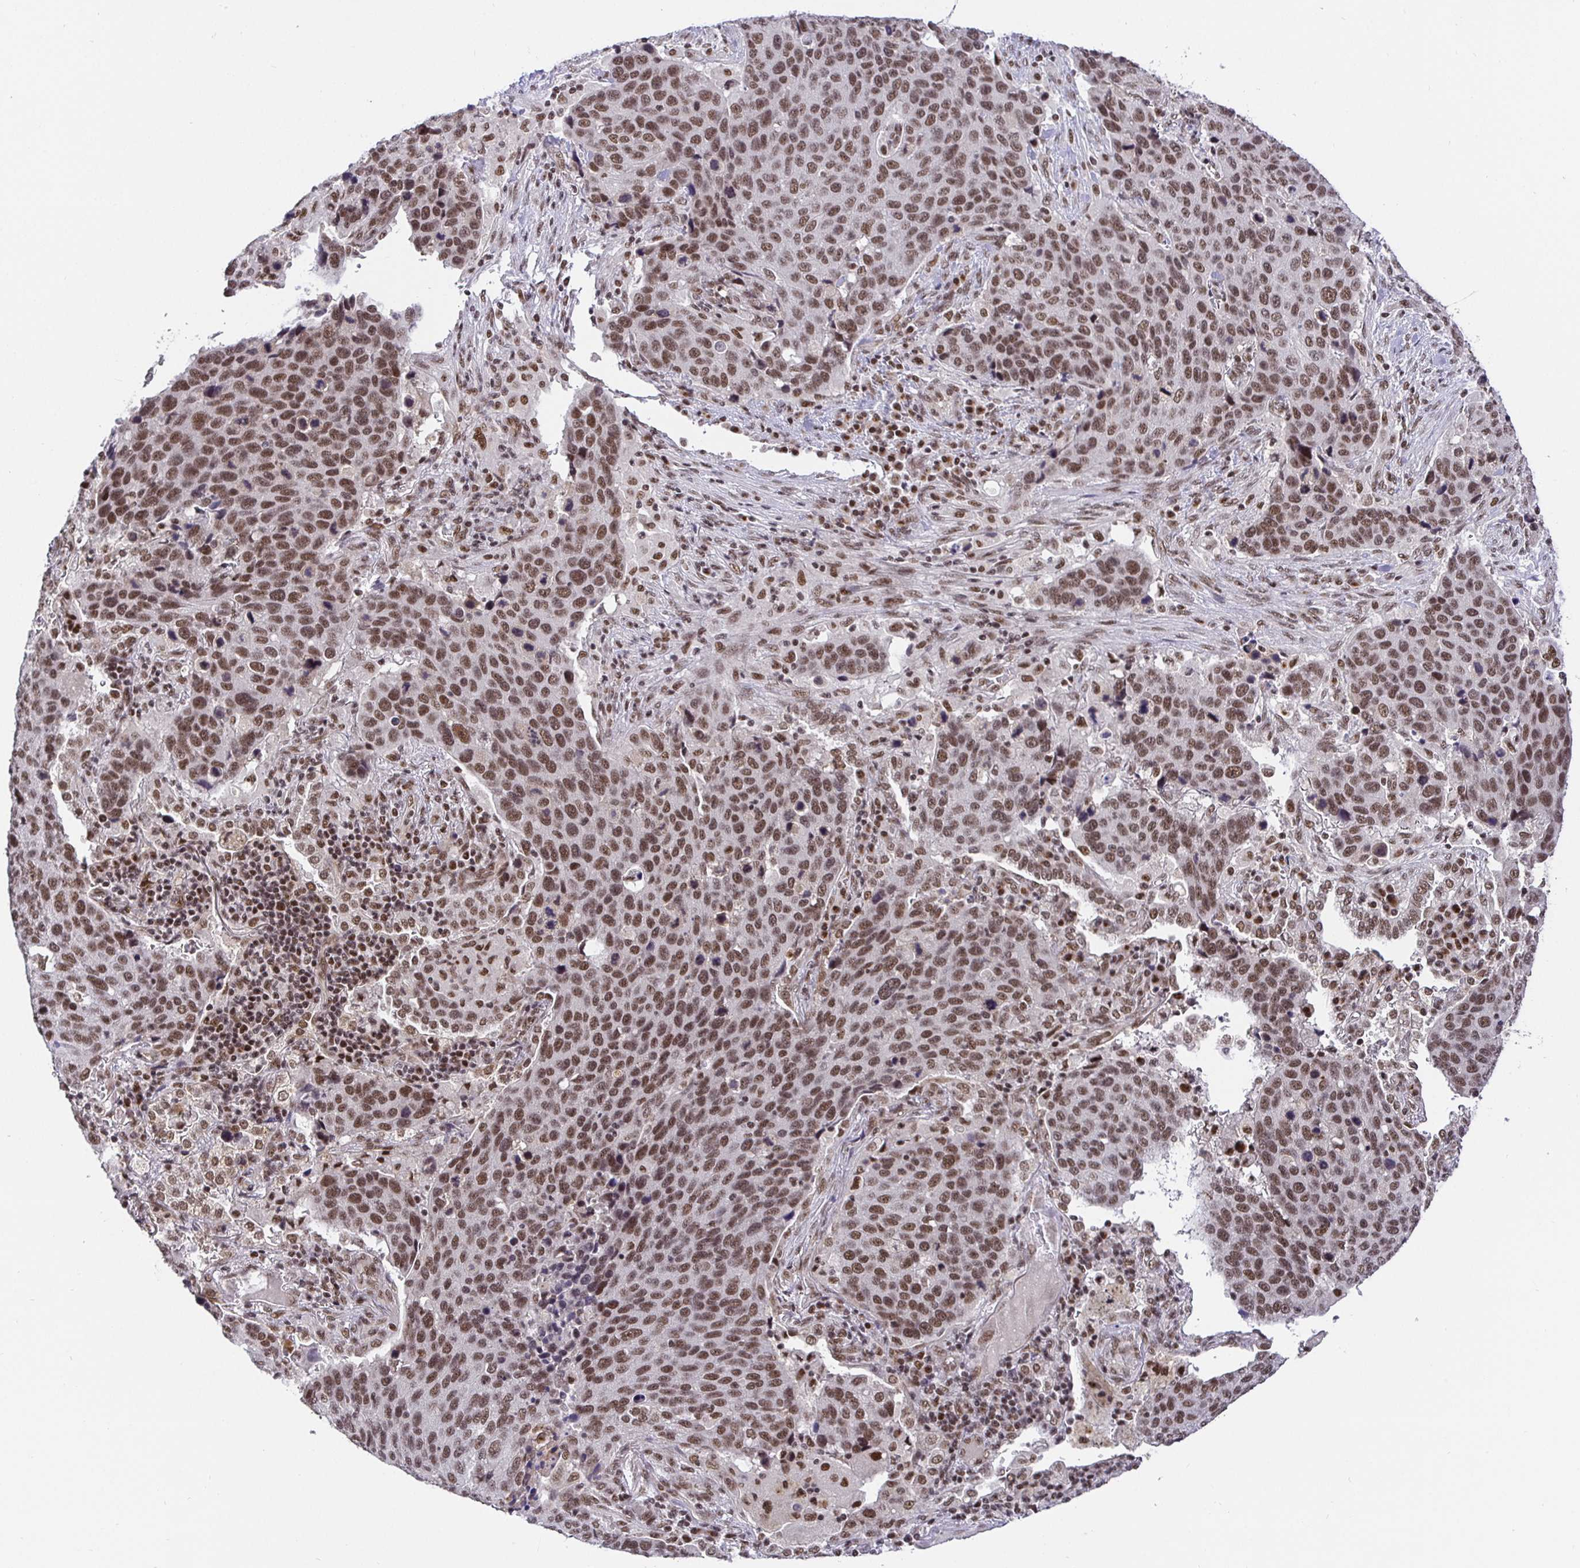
{"staining": {"intensity": "moderate", "quantity": ">75%", "location": "nuclear"}, "tissue": "lung cancer", "cell_type": "Tumor cells", "image_type": "cancer", "snomed": [{"axis": "morphology", "description": "Squamous cell carcinoma, NOS"}, {"axis": "topography", "description": "Lymph node"}, {"axis": "topography", "description": "Lung"}], "caption": "High-magnification brightfield microscopy of lung squamous cell carcinoma stained with DAB (3,3'-diaminobenzidine) (brown) and counterstained with hematoxylin (blue). tumor cells exhibit moderate nuclear staining is present in about>75% of cells. (brown staining indicates protein expression, while blue staining denotes nuclei).", "gene": "USF1", "patient": {"sex": "male", "age": 61}}